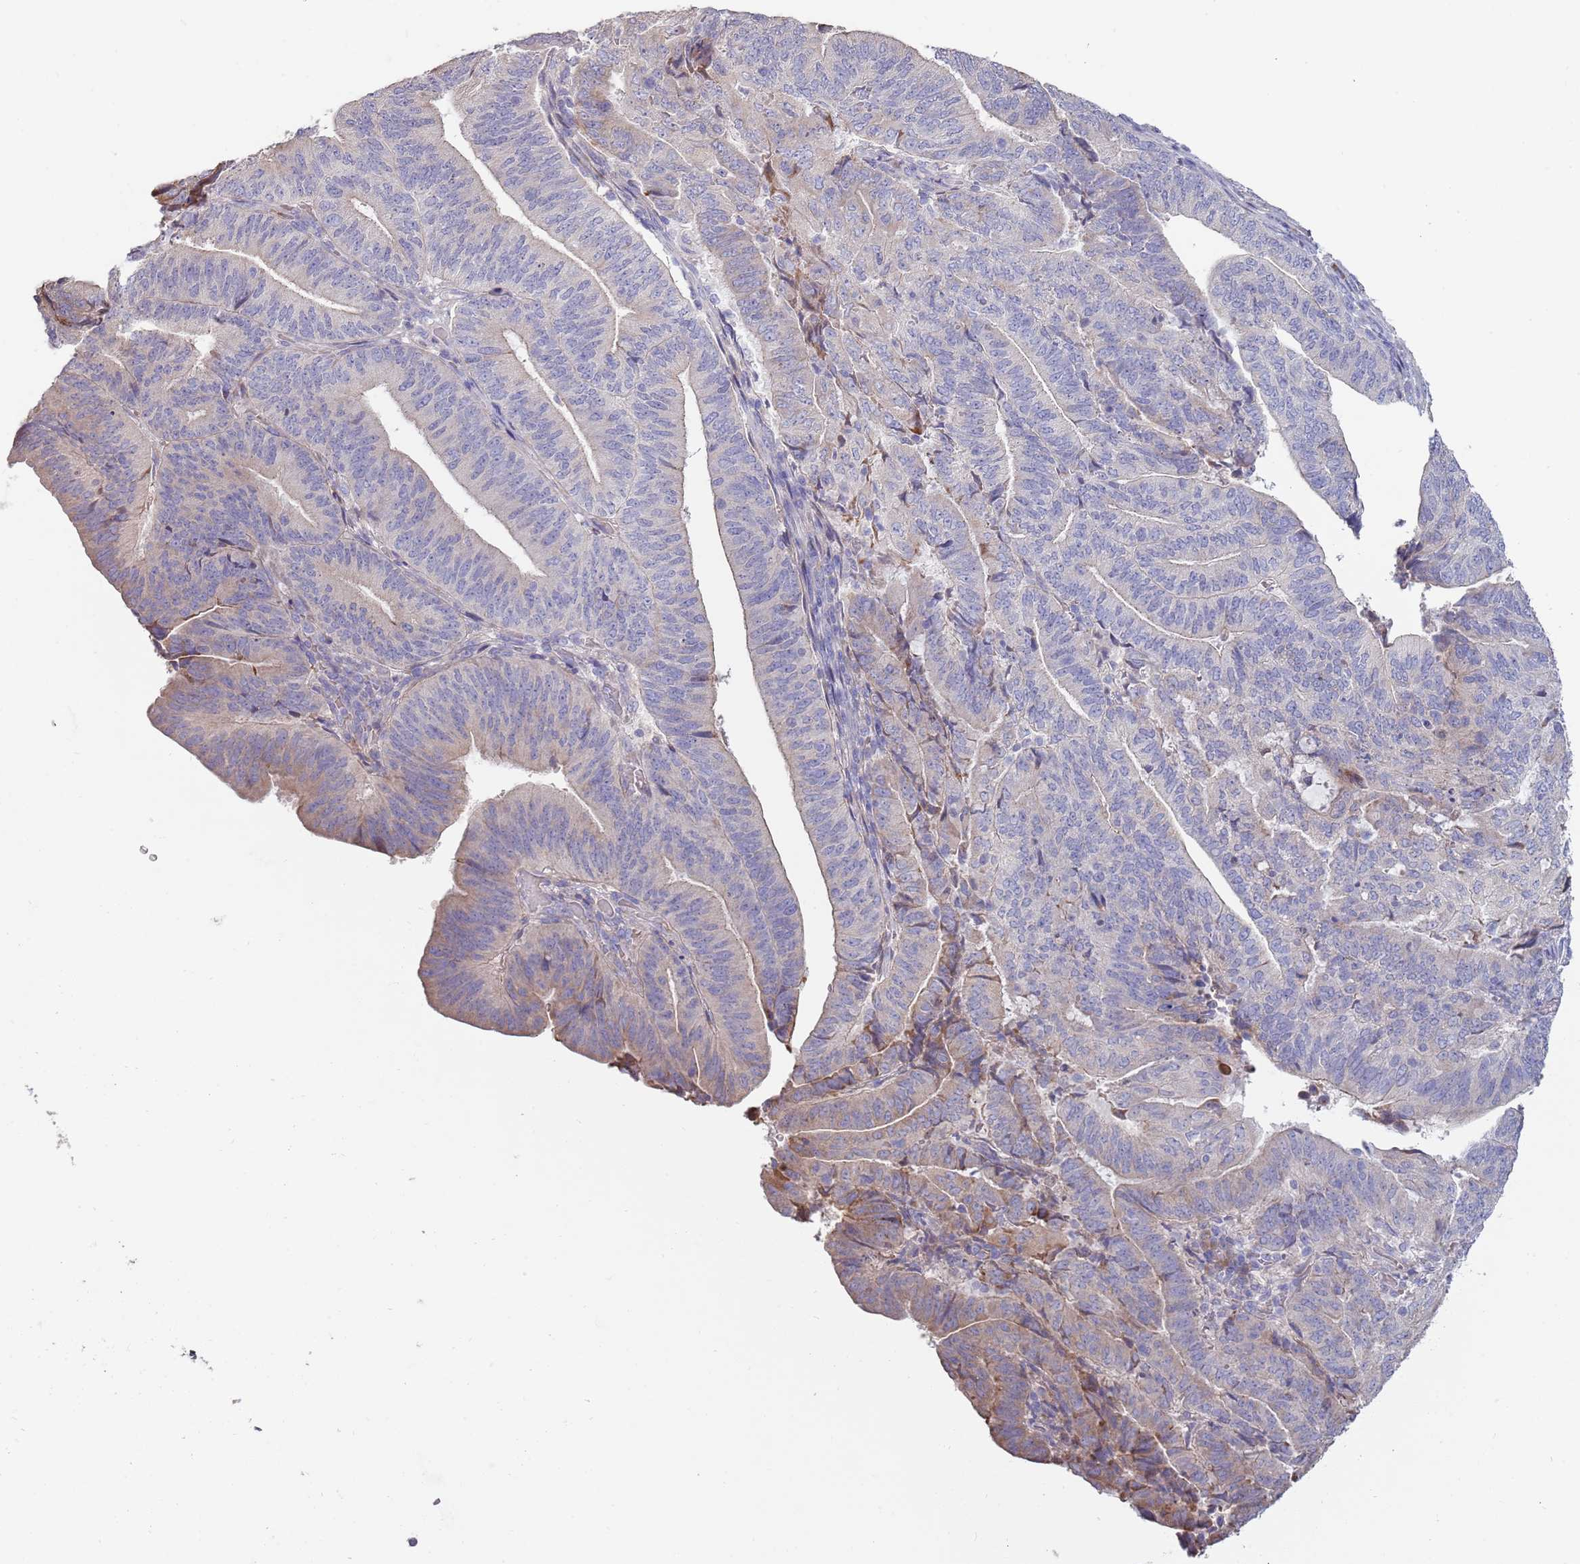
{"staining": {"intensity": "weak", "quantity": "<25%", "location": "cytoplasmic/membranous"}, "tissue": "endometrial cancer", "cell_type": "Tumor cells", "image_type": "cancer", "snomed": [{"axis": "morphology", "description": "Adenocarcinoma, NOS"}, {"axis": "topography", "description": "Endometrium"}], "caption": "DAB (3,3'-diaminobenzidine) immunohistochemical staining of human endometrial cancer (adenocarcinoma) reveals no significant expression in tumor cells.", "gene": "SUSD1", "patient": {"sex": "female", "age": 70}}